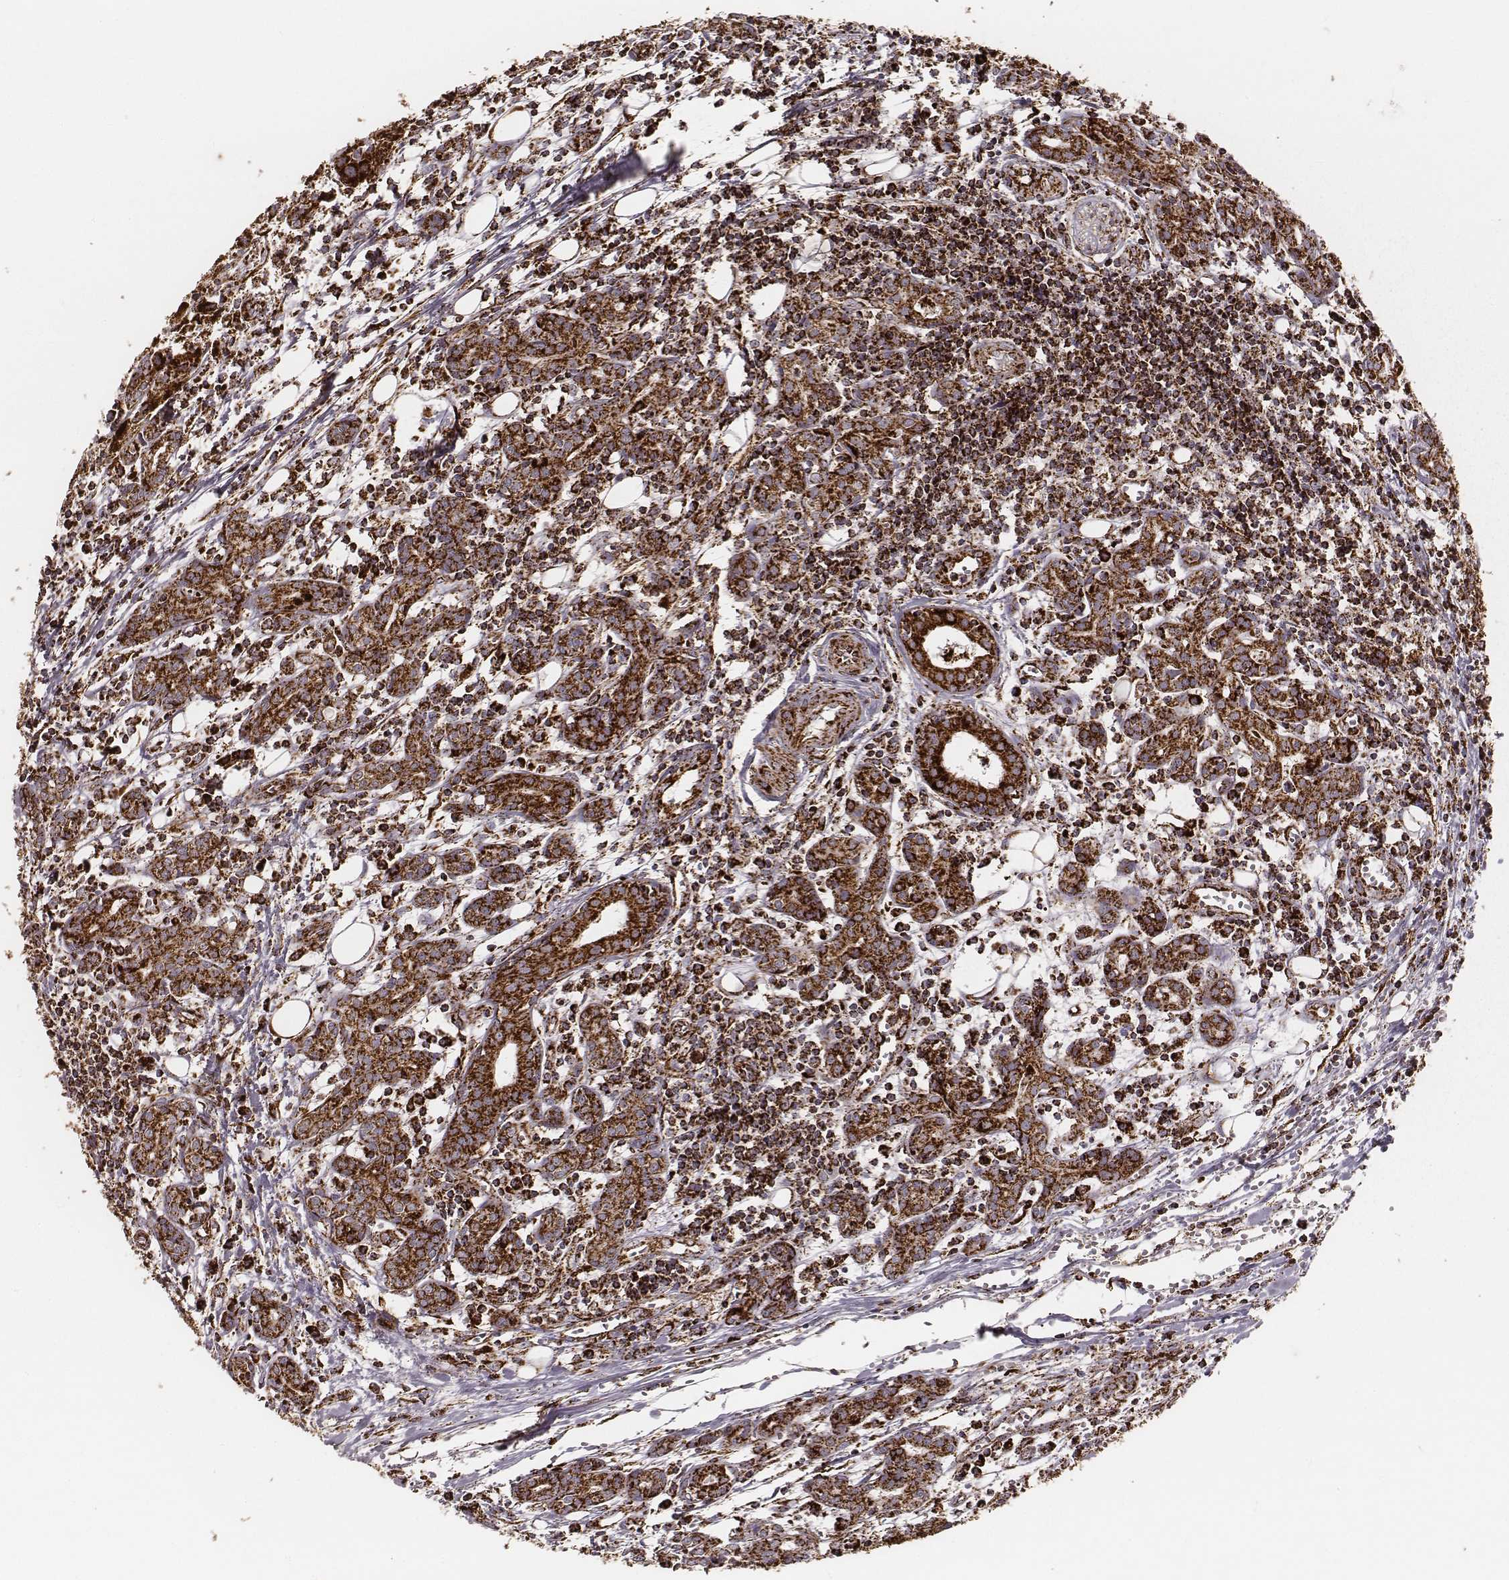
{"staining": {"intensity": "strong", "quantity": ">75%", "location": "cytoplasmic/membranous"}, "tissue": "head and neck cancer", "cell_type": "Tumor cells", "image_type": "cancer", "snomed": [{"axis": "morphology", "description": "Adenocarcinoma, NOS"}, {"axis": "topography", "description": "Head-Neck"}], "caption": "Head and neck cancer was stained to show a protein in brown. There is high levels of strong cytoplasmic/membranous staining in about >75% of tumor cells.", "gene": "TUFM", "patient": {"sex": "male", "age": 76}}